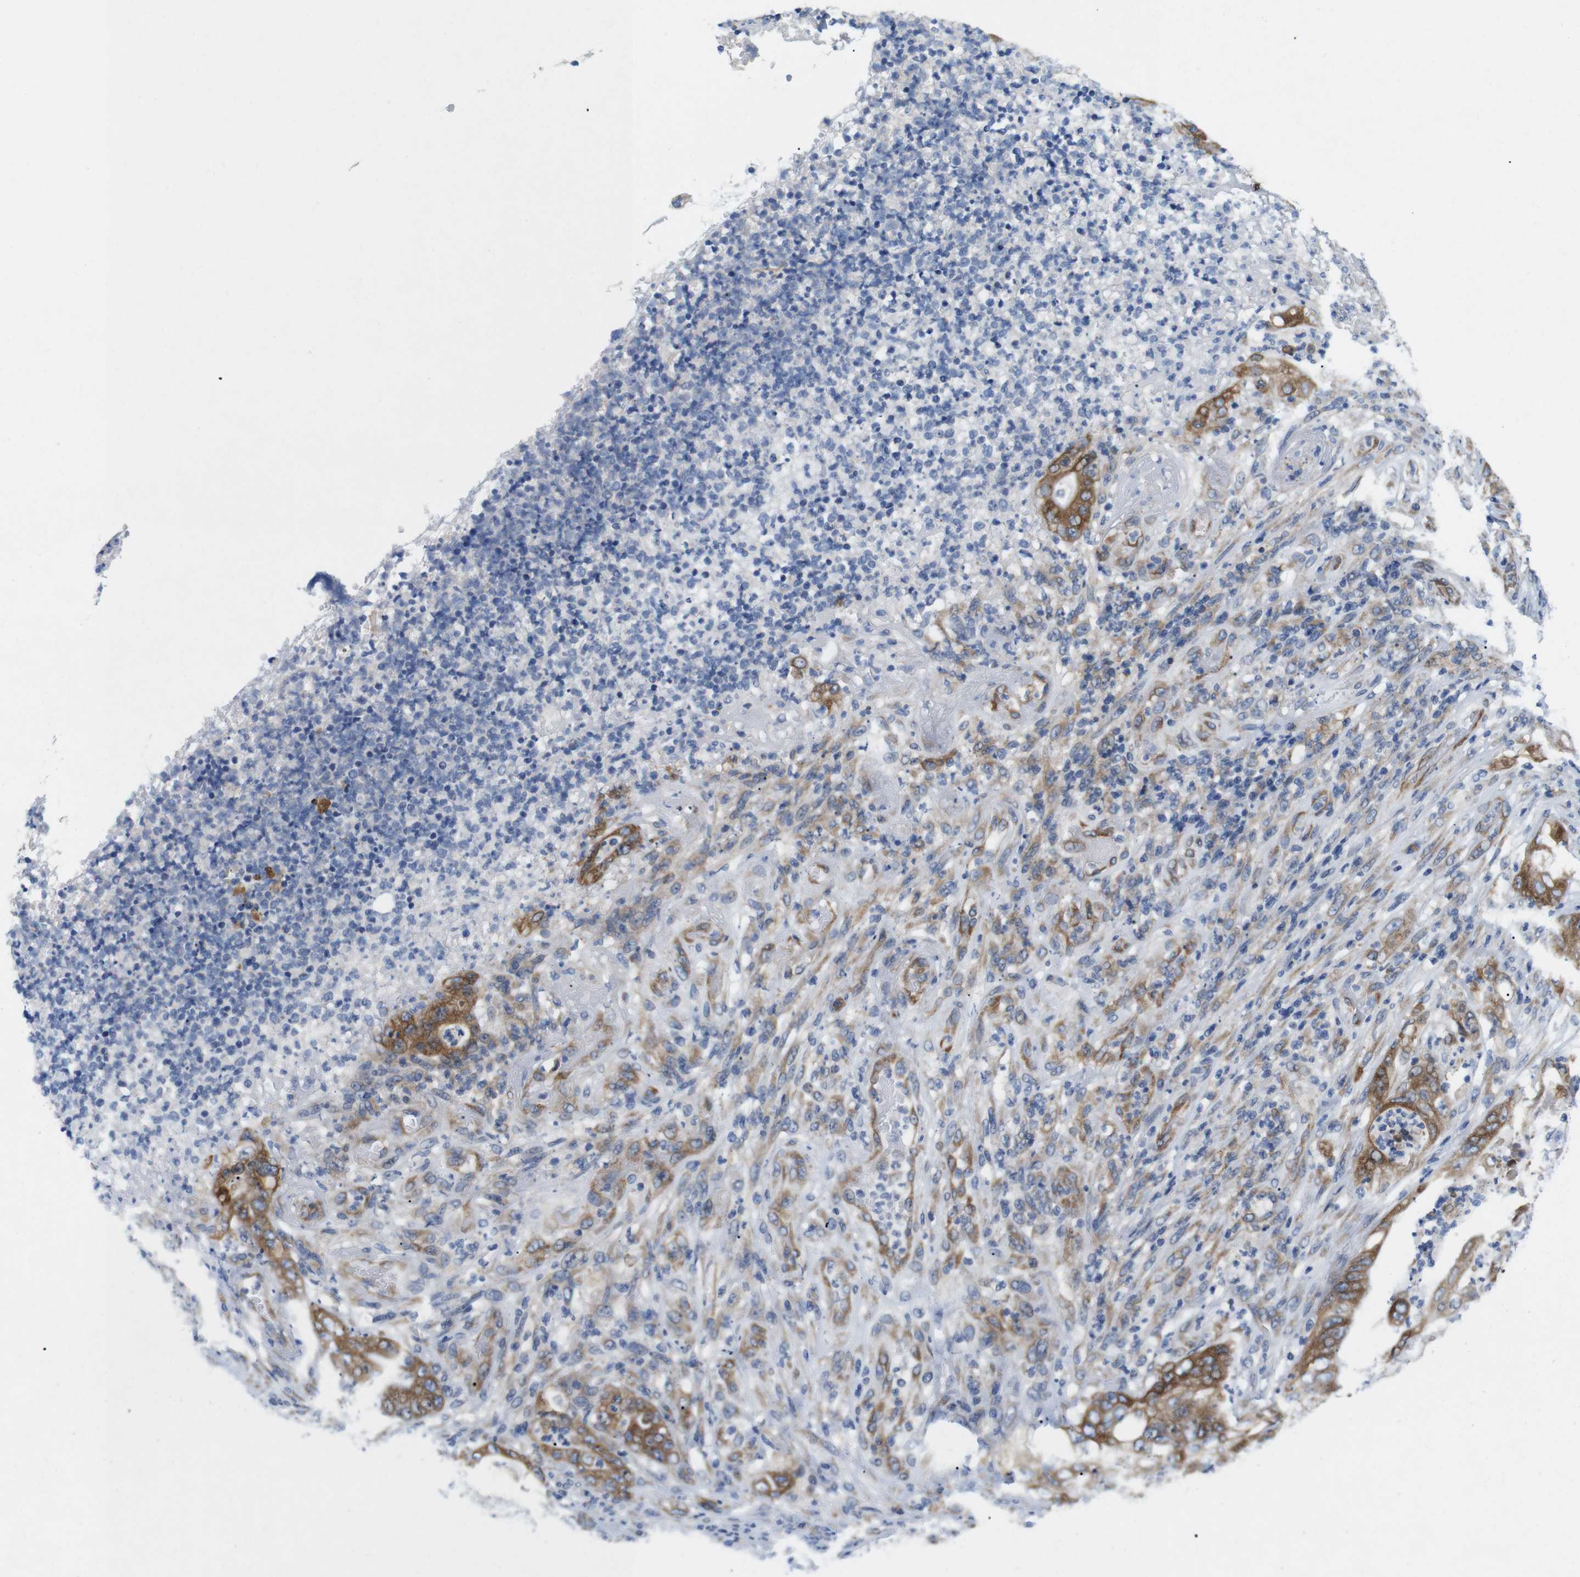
{"staining": {"intensity": "moderate", "quantity": "25%-75%", "location": "cytoplasmic/membranous"}, "tissue": "stomach cancer", "cell_type": "Tumor cells", "image_type": "cancer", "snomed": [{"axis": "morphology", "description": "Adenocarcinoma, NOS"}, {"axis": "topography", "description": "Stomach"}], "caption": "The micrograph shows staining of adenocarcinoma (stomach), revealing moderate cytoplasmic/membranous protein staining (brown color) within tumor cells.", "gene": "HACD3", "patient": {"sex": "female", "age": 73}}